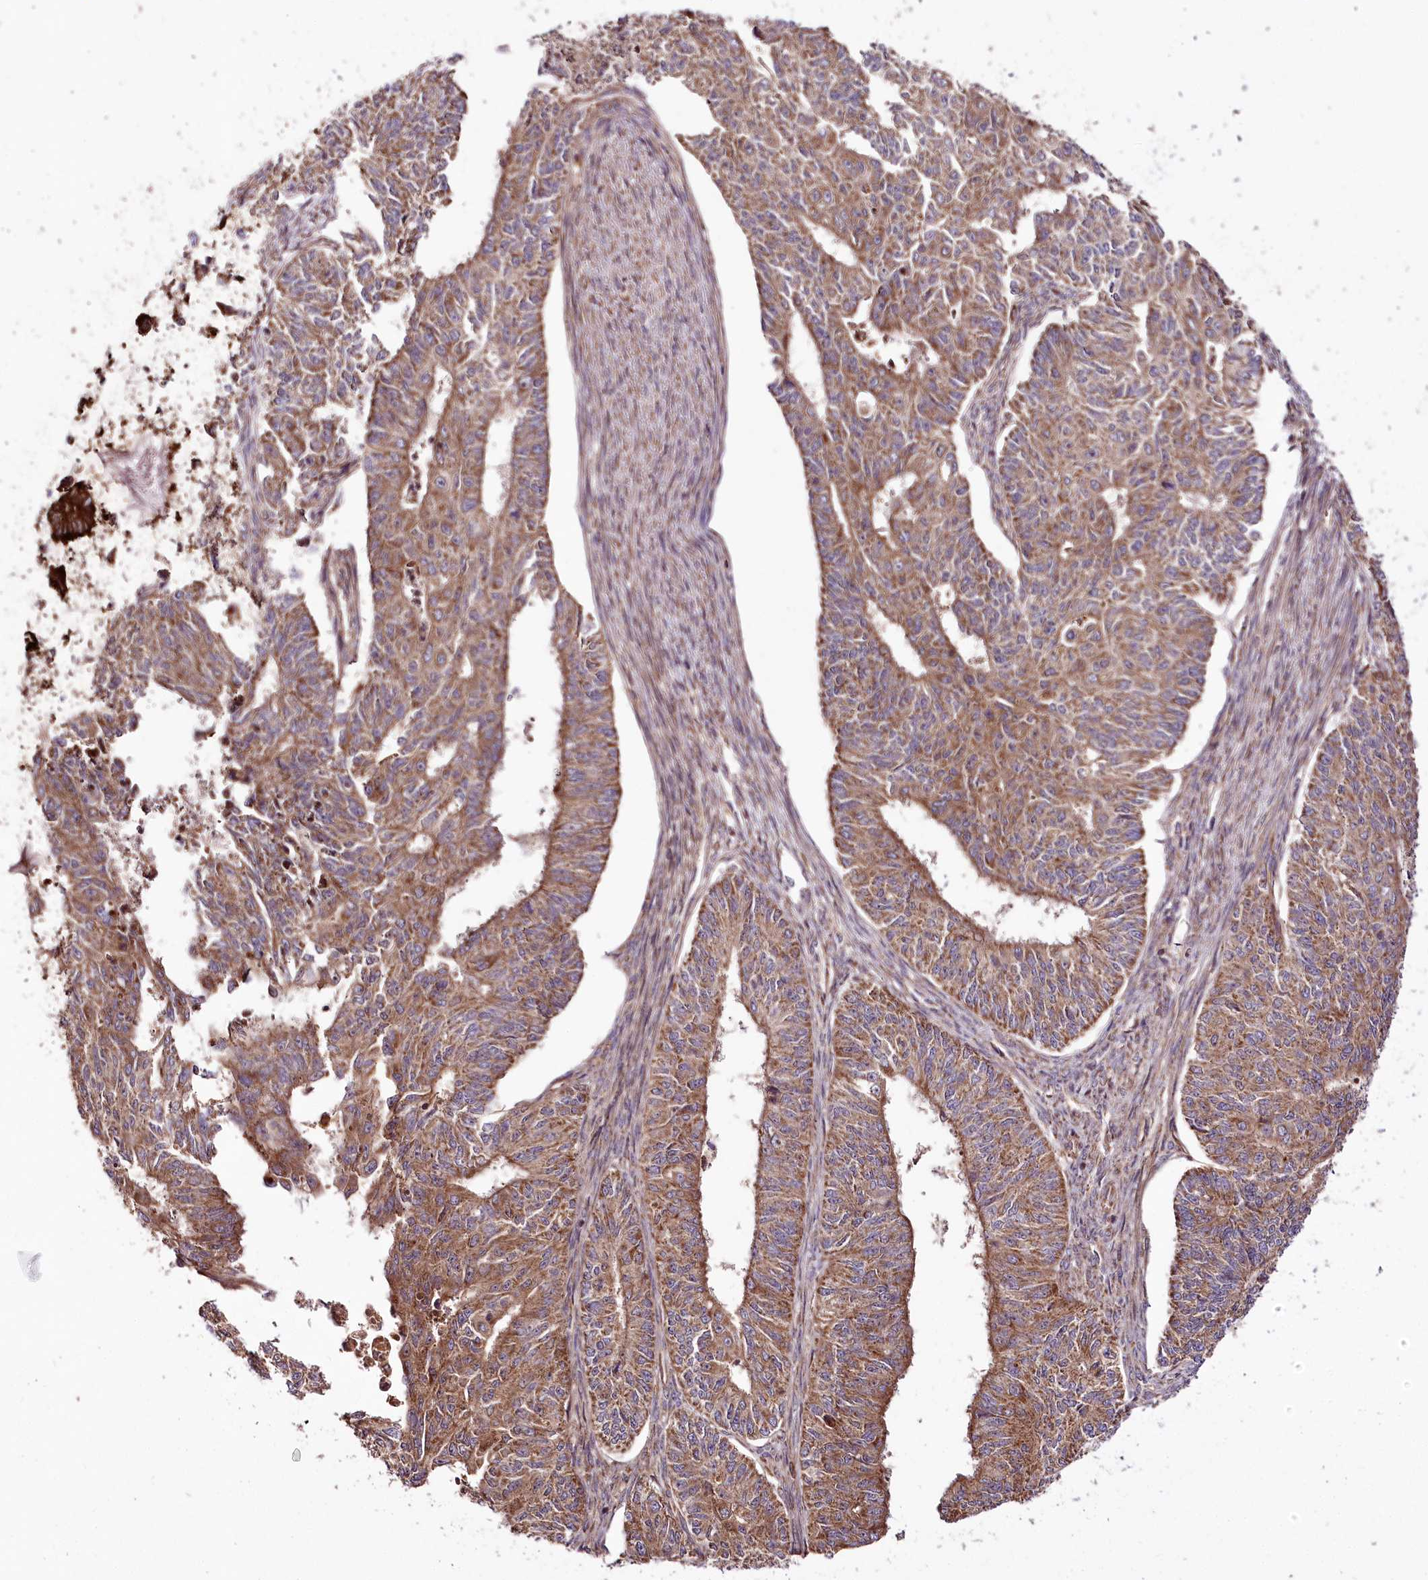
{"staining": {"intensity": "moderate", "quantity": ">75%", "location": "cytoplasmic/membranous"}, "tissue": "endometrial cancer", "cell_type": "Tumor cells", "image_type": "cancer", "snomed": [{"axis": "morphology", "description": "Adenocarcinoma, NOS"}, {"axis": "topography", "description": "Endometrium"}], "caption": "Immunohistochemistry of endometrial cancer (adenocarcinoma) shows medium levels of moderate cytoplasmic/membranous expression in about >75% of tumor cells.", "gene": "RAB7A", "patient": {"sex": "female", "age": 32}}